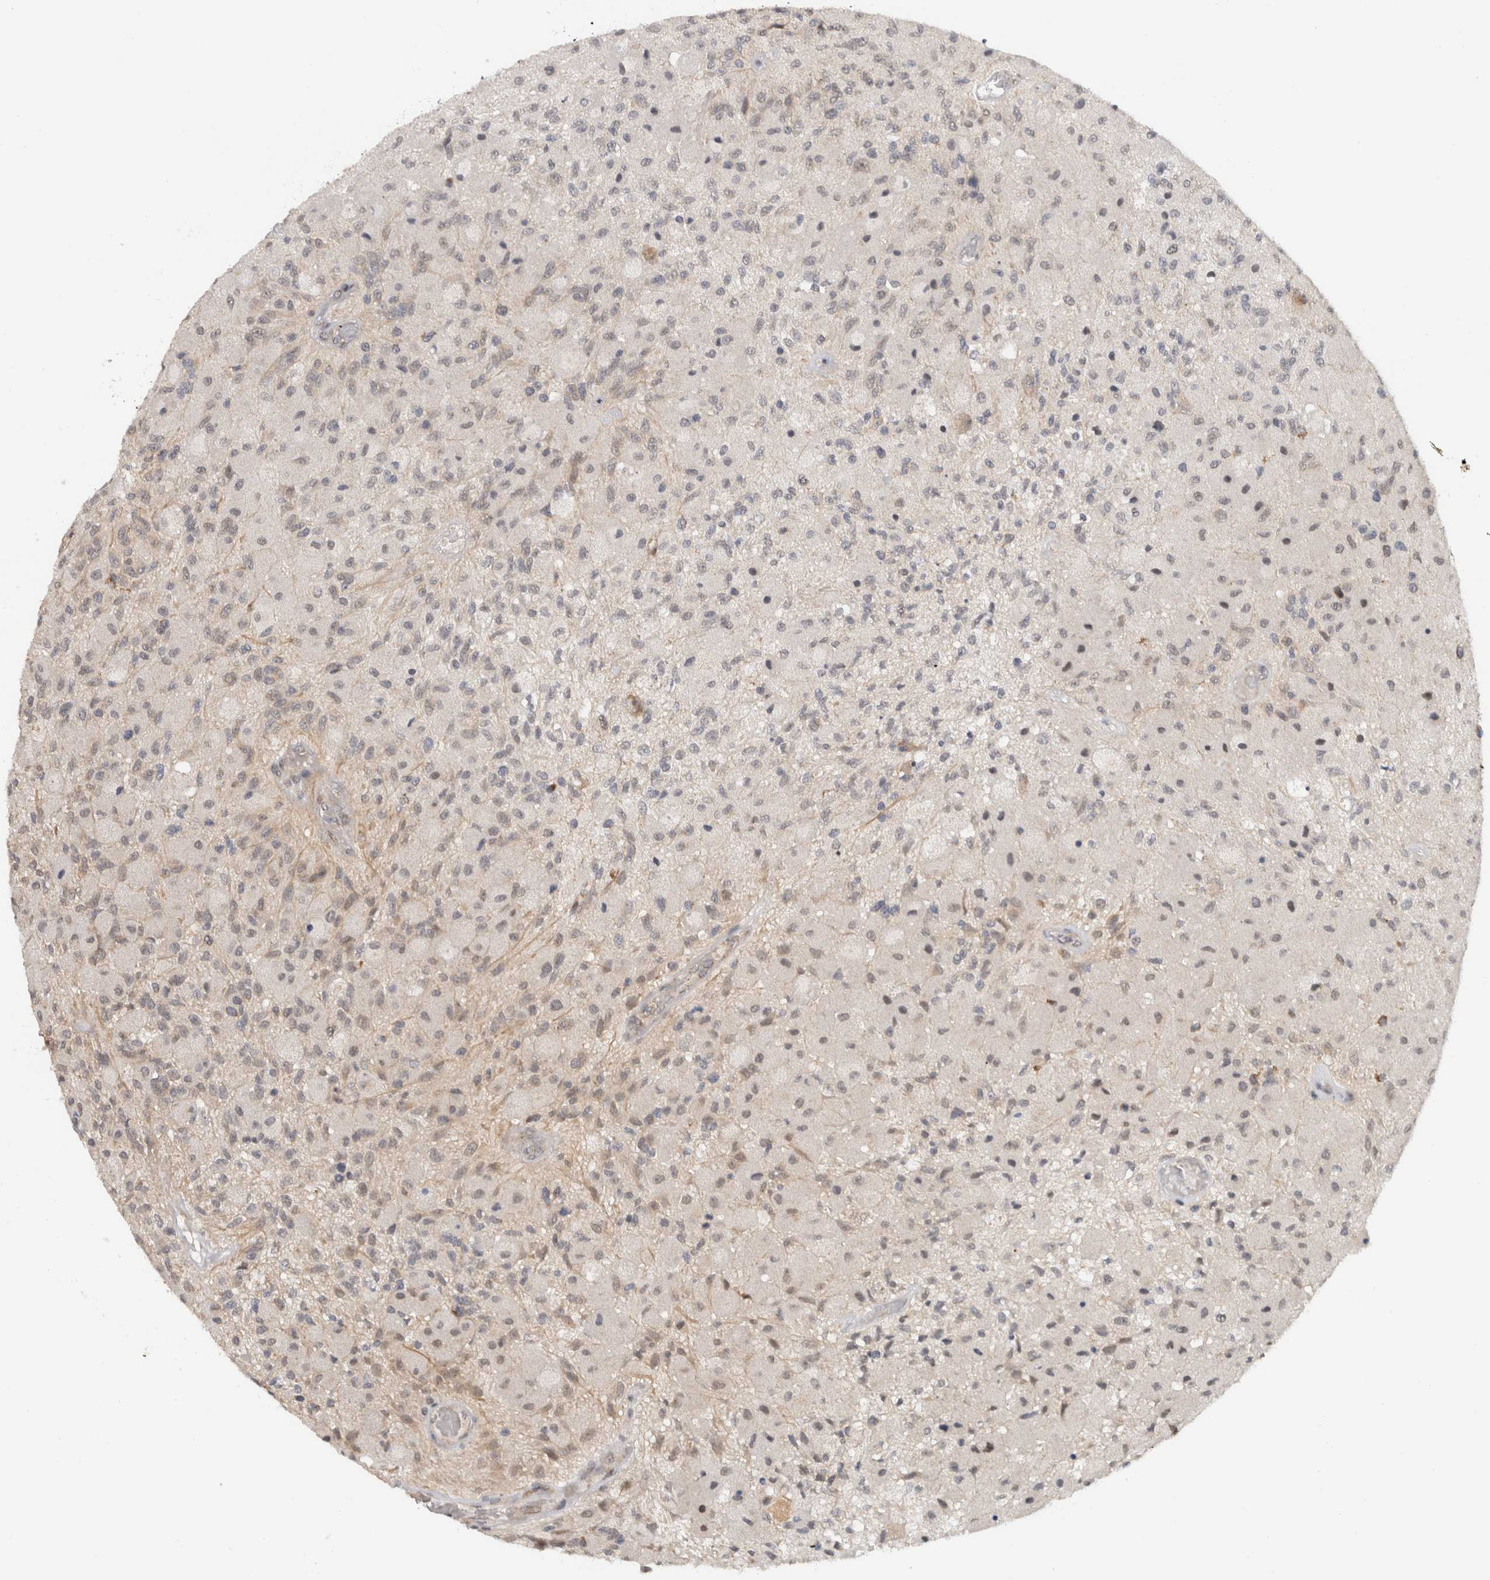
{"staining": {"intensity": "weak", "quantity": "<25%", "location": "cytoplasmic/membranous"}, "tissue": "glioma", "cell_type": "Tumor cells", "image_type": "cancer", "snomed": [{"axis": "morphology", "description": "Normal tissue, NOS"}, {"axis": "morphology", "description": "Glioma, malignant, High grade"}, {"axis": "topography", "description": "Cerebral cortex"}], "caption": "The IHC photomicrograph has no significant staining in tumor cells of malignant high-grade glioma tissue.", "gene": "CMC2", "patient": {"sex": "male", "age": 77}}